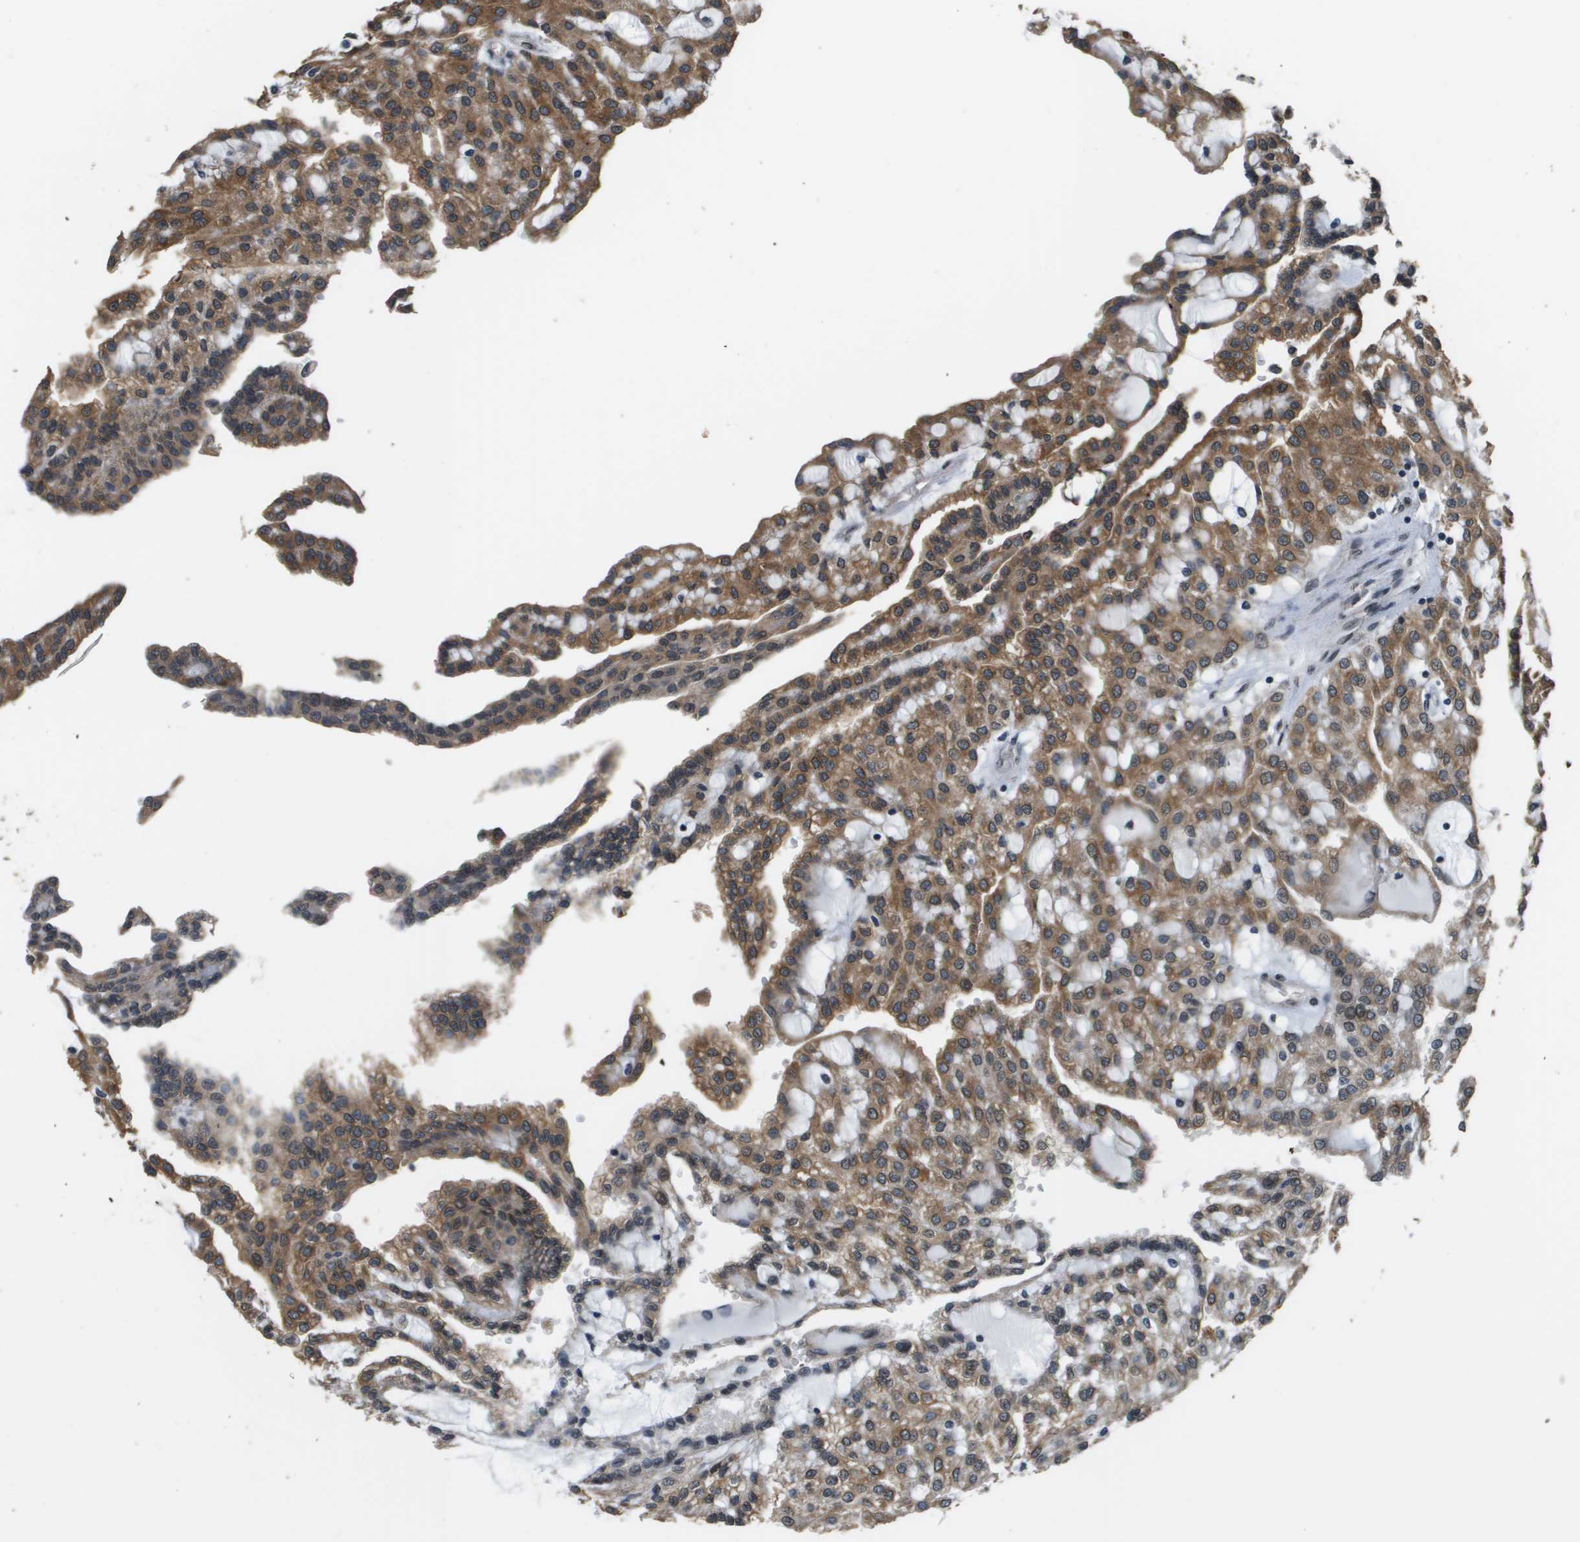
{"staining": {"intensity": "moderate", "quantity": ">75%", "location": "cytoplasmic/membranous"}, "tissue": "renal cancer", "cell_type": "Tumor cells", "image_type": "cancer", "snomed": [{"axis": "morphology", "description": "Adenocarcinoma, NOS"}, {"axis": "topography", "description": "Kidney"}], "caption": "IHC image of neoplastic tissue: renal cancer (adenocarcinoma) stained using immunohistochemistry (IHC) shows medium levels of moderate protein expression localized specifically in the cytoplasmic/membranous of tumor cells, appearing as a cytoplasmic/membranous brown color.", "gene": "FANCC", "patient": {"sex": "male", "age": 63}}